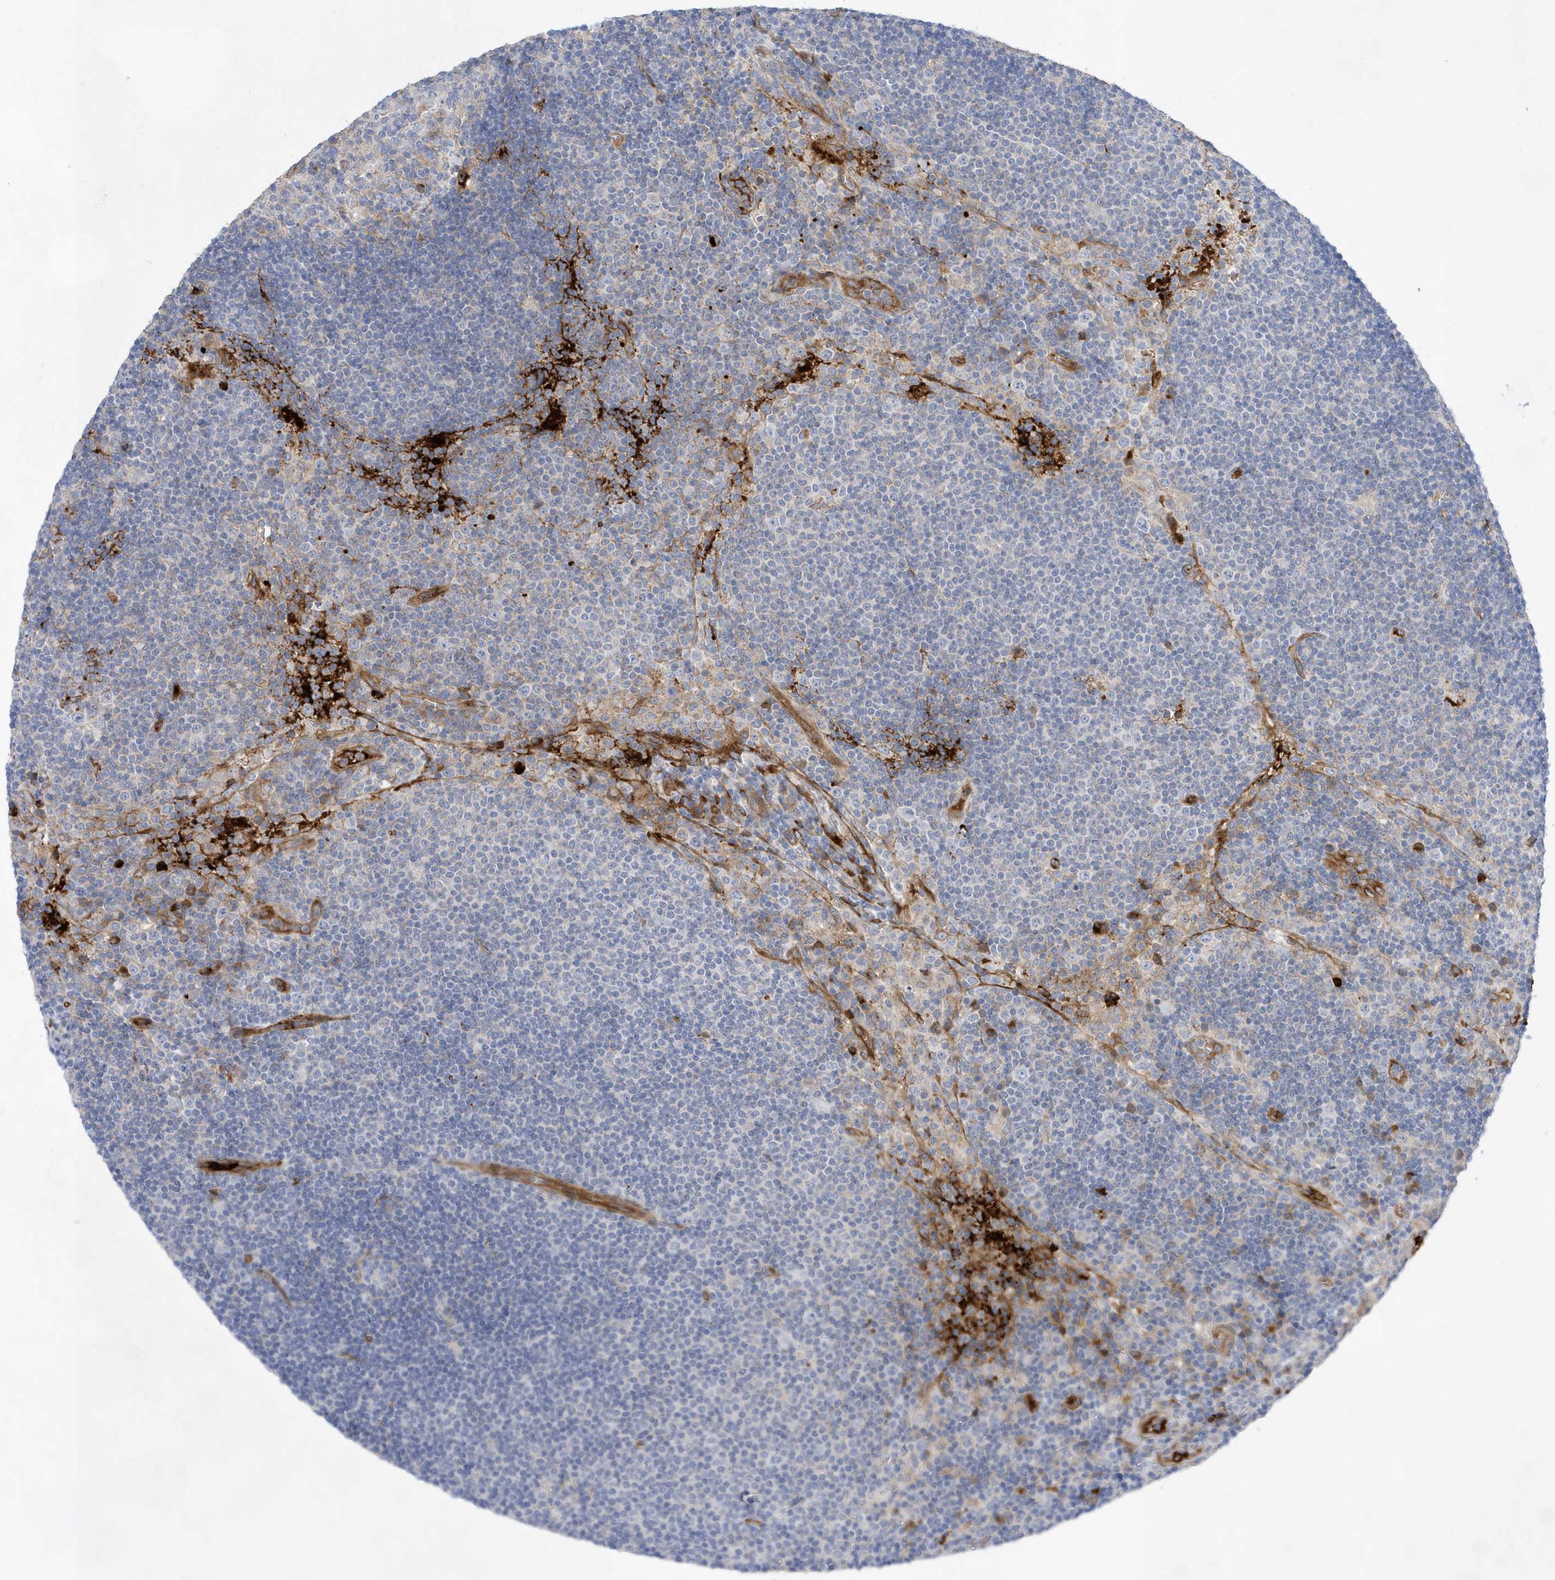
{"staining": {"intensity": "negative", "quantity": "none", "location": "none"}, "tissue": "lymph node", "cell_type": "Germinal center cells", "image_type": "normal", "snomed": [{"axis": "morphology", "description": "Normal tissue, NOS"}, {"axis": "topography", "description": "Lymph node"}], "caption": "A high-resolution histopathology image shows IHC staining of normal lymph node, which displays no significant staining in germinal center cells.", "gene": "TMEM132B", "patient": {"sex": "female", "age": 53}}